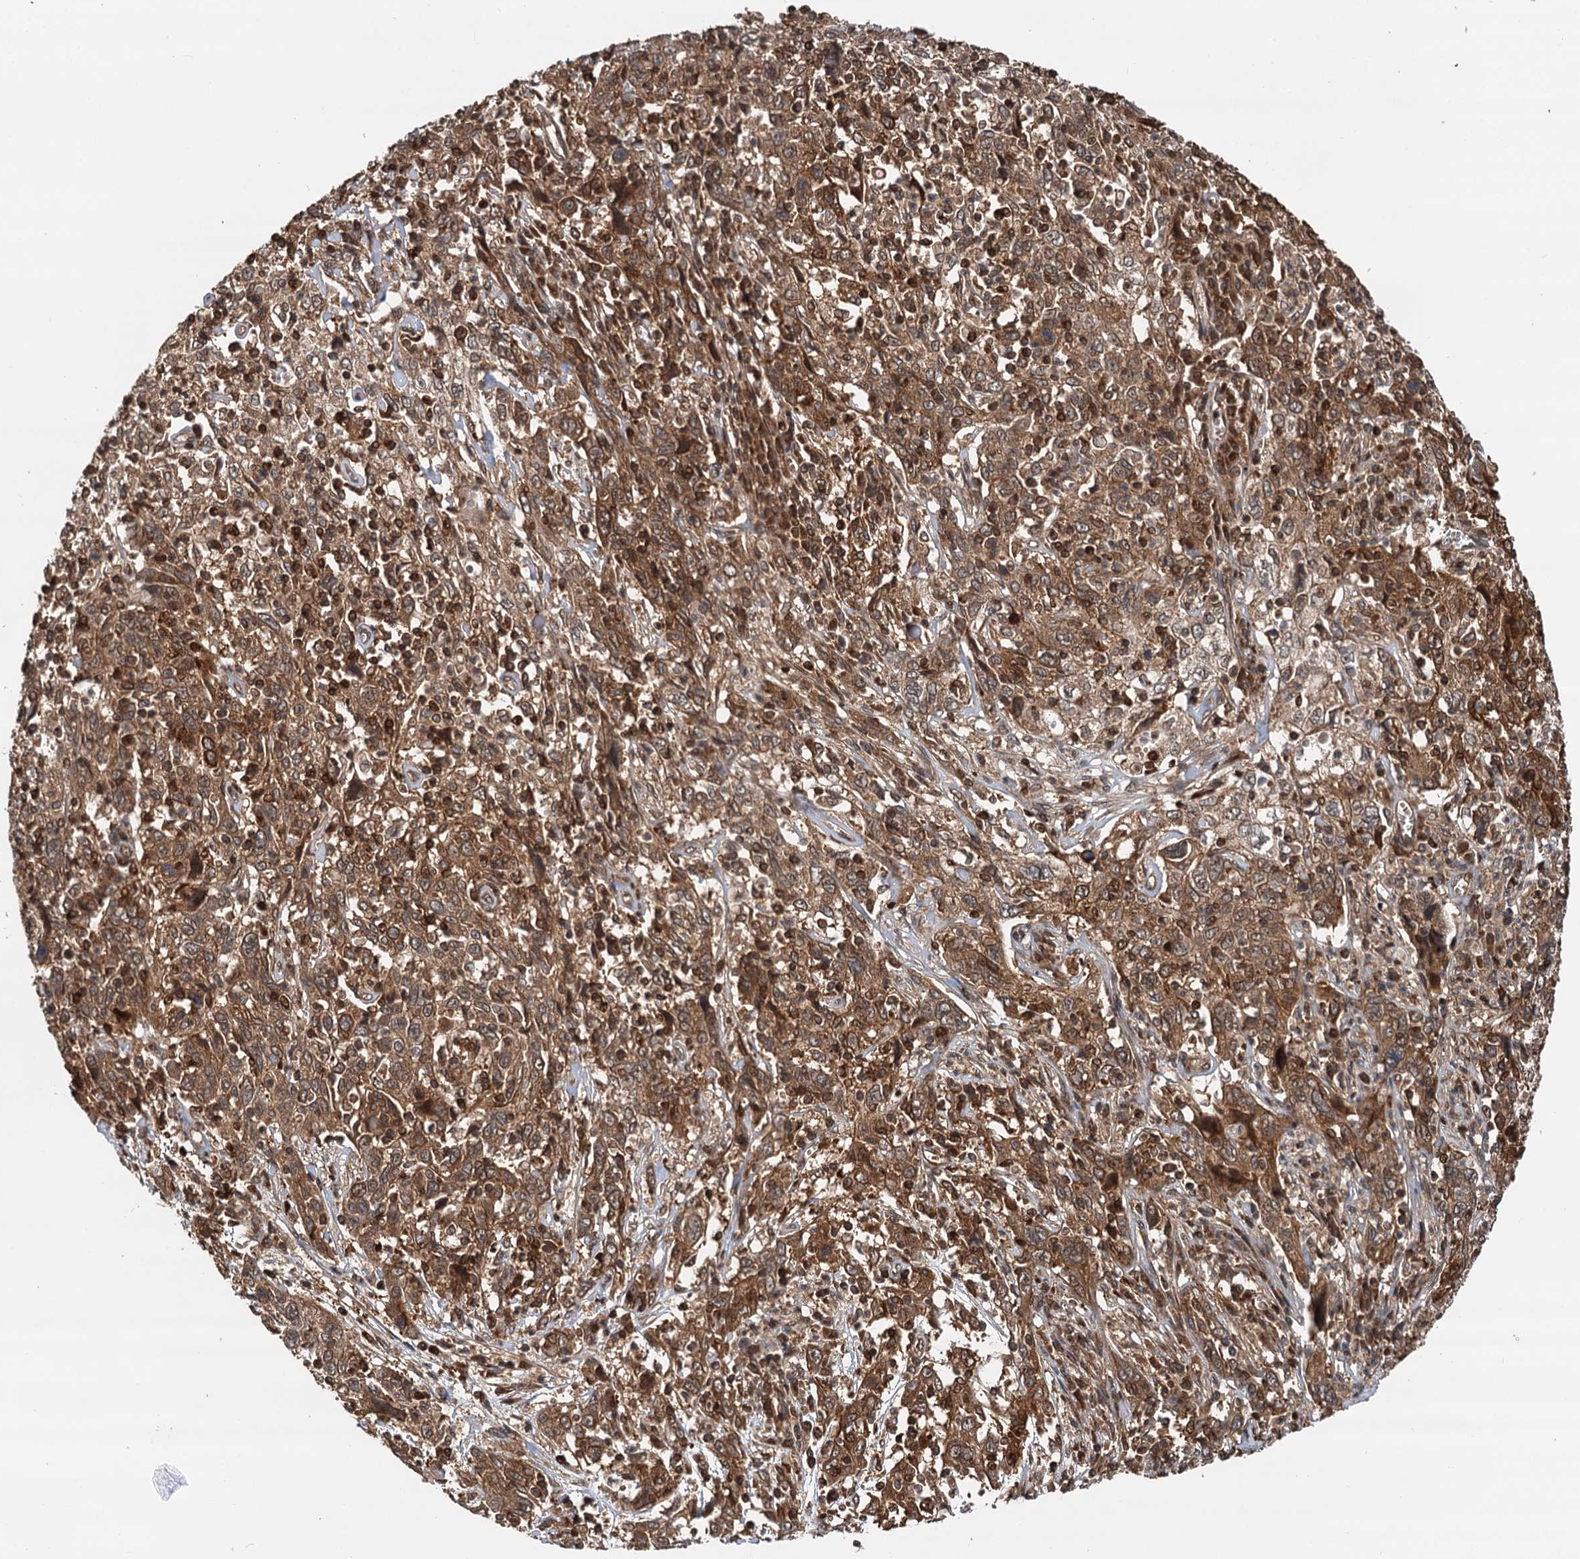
{"staining": {"intensity": "strong", "quantity": ">75%", "location": "cytoplasmic/membranous,nuclear"}, "tissue": "cervical cancer", "cell_type": "Tumor cells", "image_type": "cancer", "snomed": [{"axis": "morphology", "description": "Squamous cell carcinoma, NOS"}, {"axis": "topography", "description": "Cervix"}], "caption": "Immunohistochemical staining of squamous cell carcinoma (cervical) exhibits high levels of strong cytoplasmic/membranous and nuclear expression in about >75% of tumor cells. (DAB (3,3'-diaminobenzidine) = brown stain, brightfield microscopy at high magnification).", "gene": "STUB1", "patient": {"sex": "female", "age": 46}}